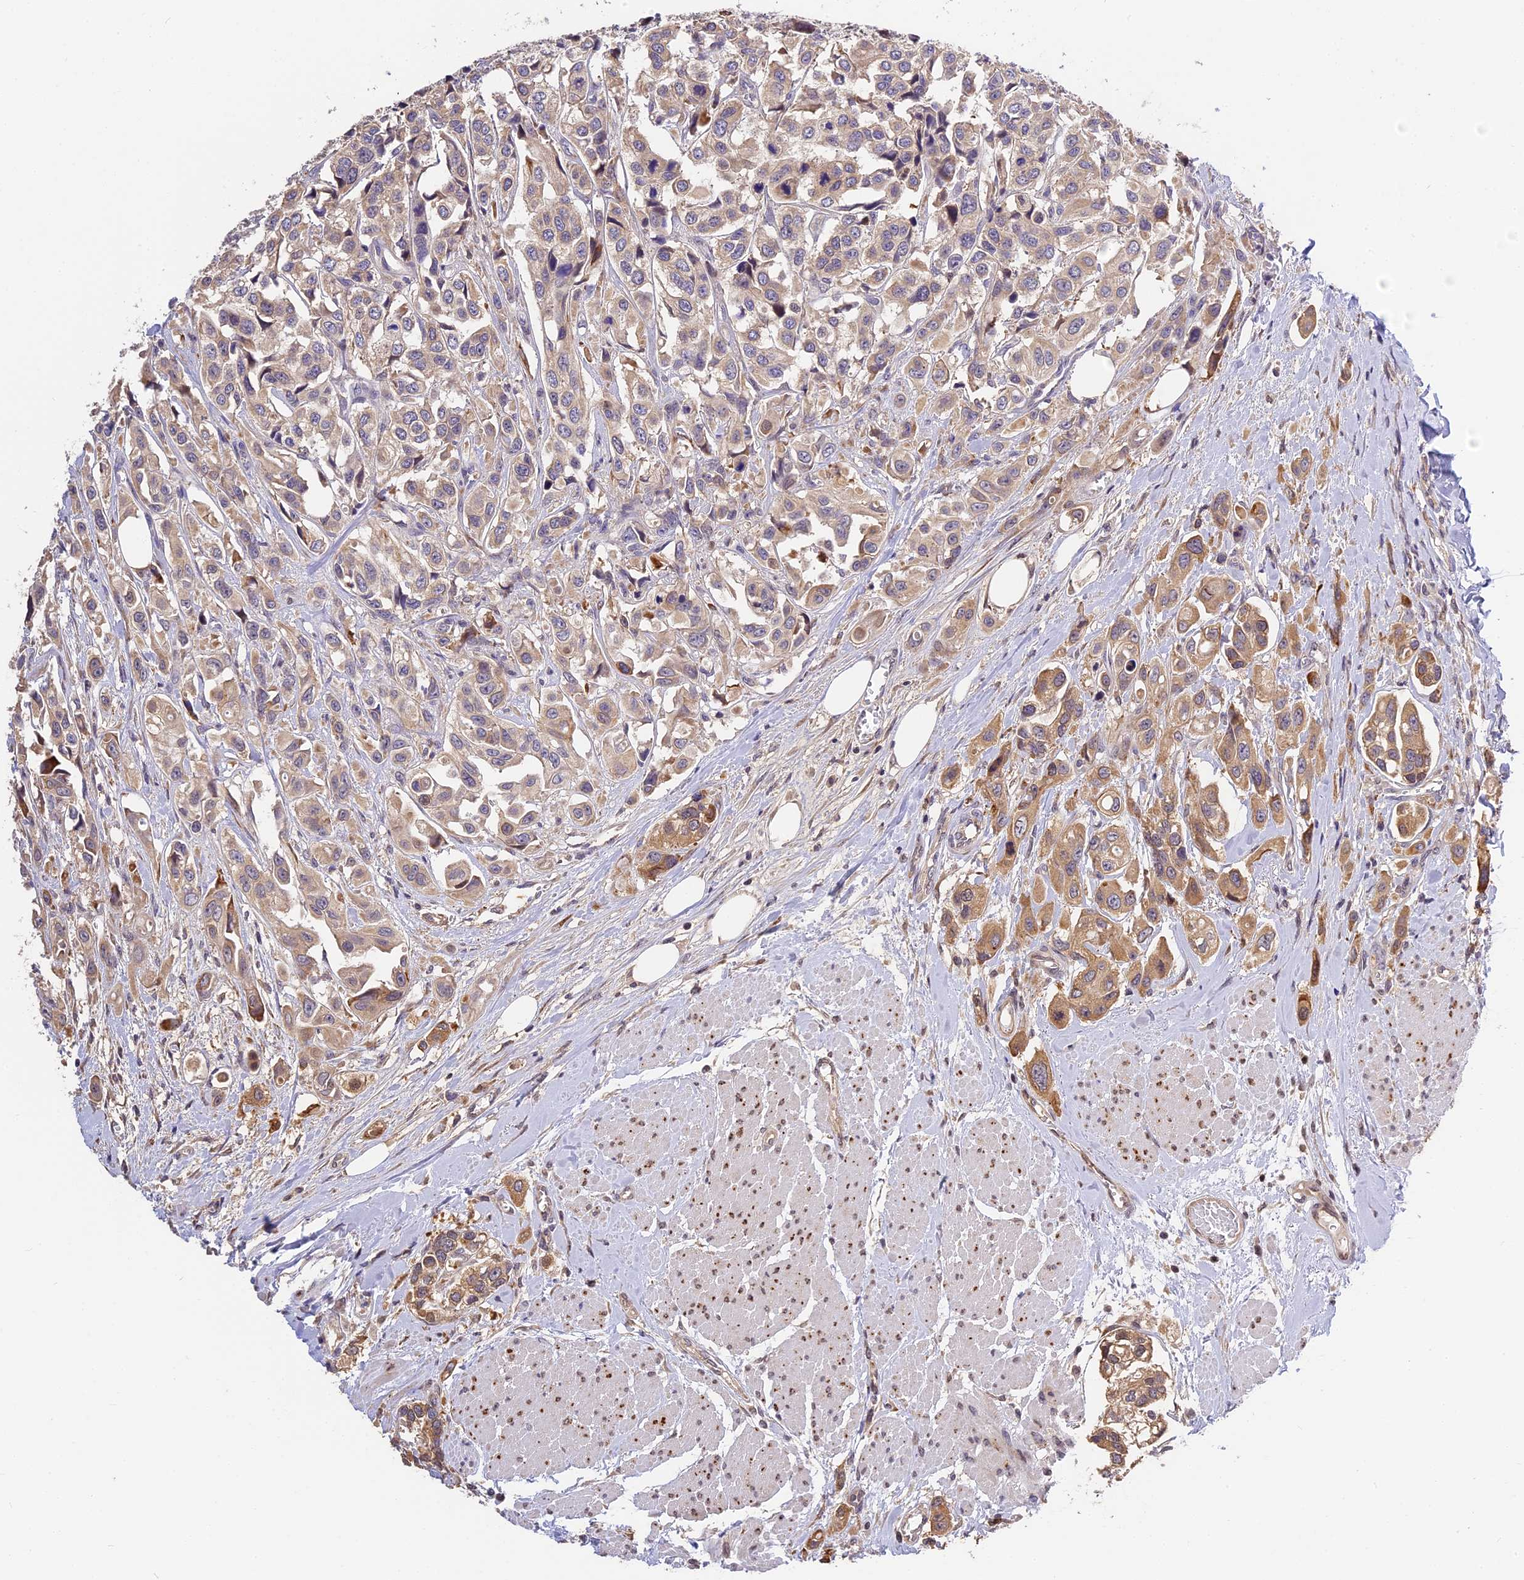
{"staining": {"intensity": "moderate", "quantity": "25%-75%", "location": "cytoplasmic/membranous"}, "tissue": "urothelial cancer", "cell_type": "Tumor cells", "image_type": "cancer", "snomed": [{"axis": "morphology", "description": "Urothelial carcinoma, High grade"}, {"axis": "topography", "description": "Urinary bladder"}], "caption": "A micrograph showing moderate cytoplasmic/membranous staining in approximately 25%-75% of tumor cells in urothelial cancer, as visualized by brown immunohistochemical staining.", "gene": "BSCL2", "patient": {"sex": "male", "age": 67}}